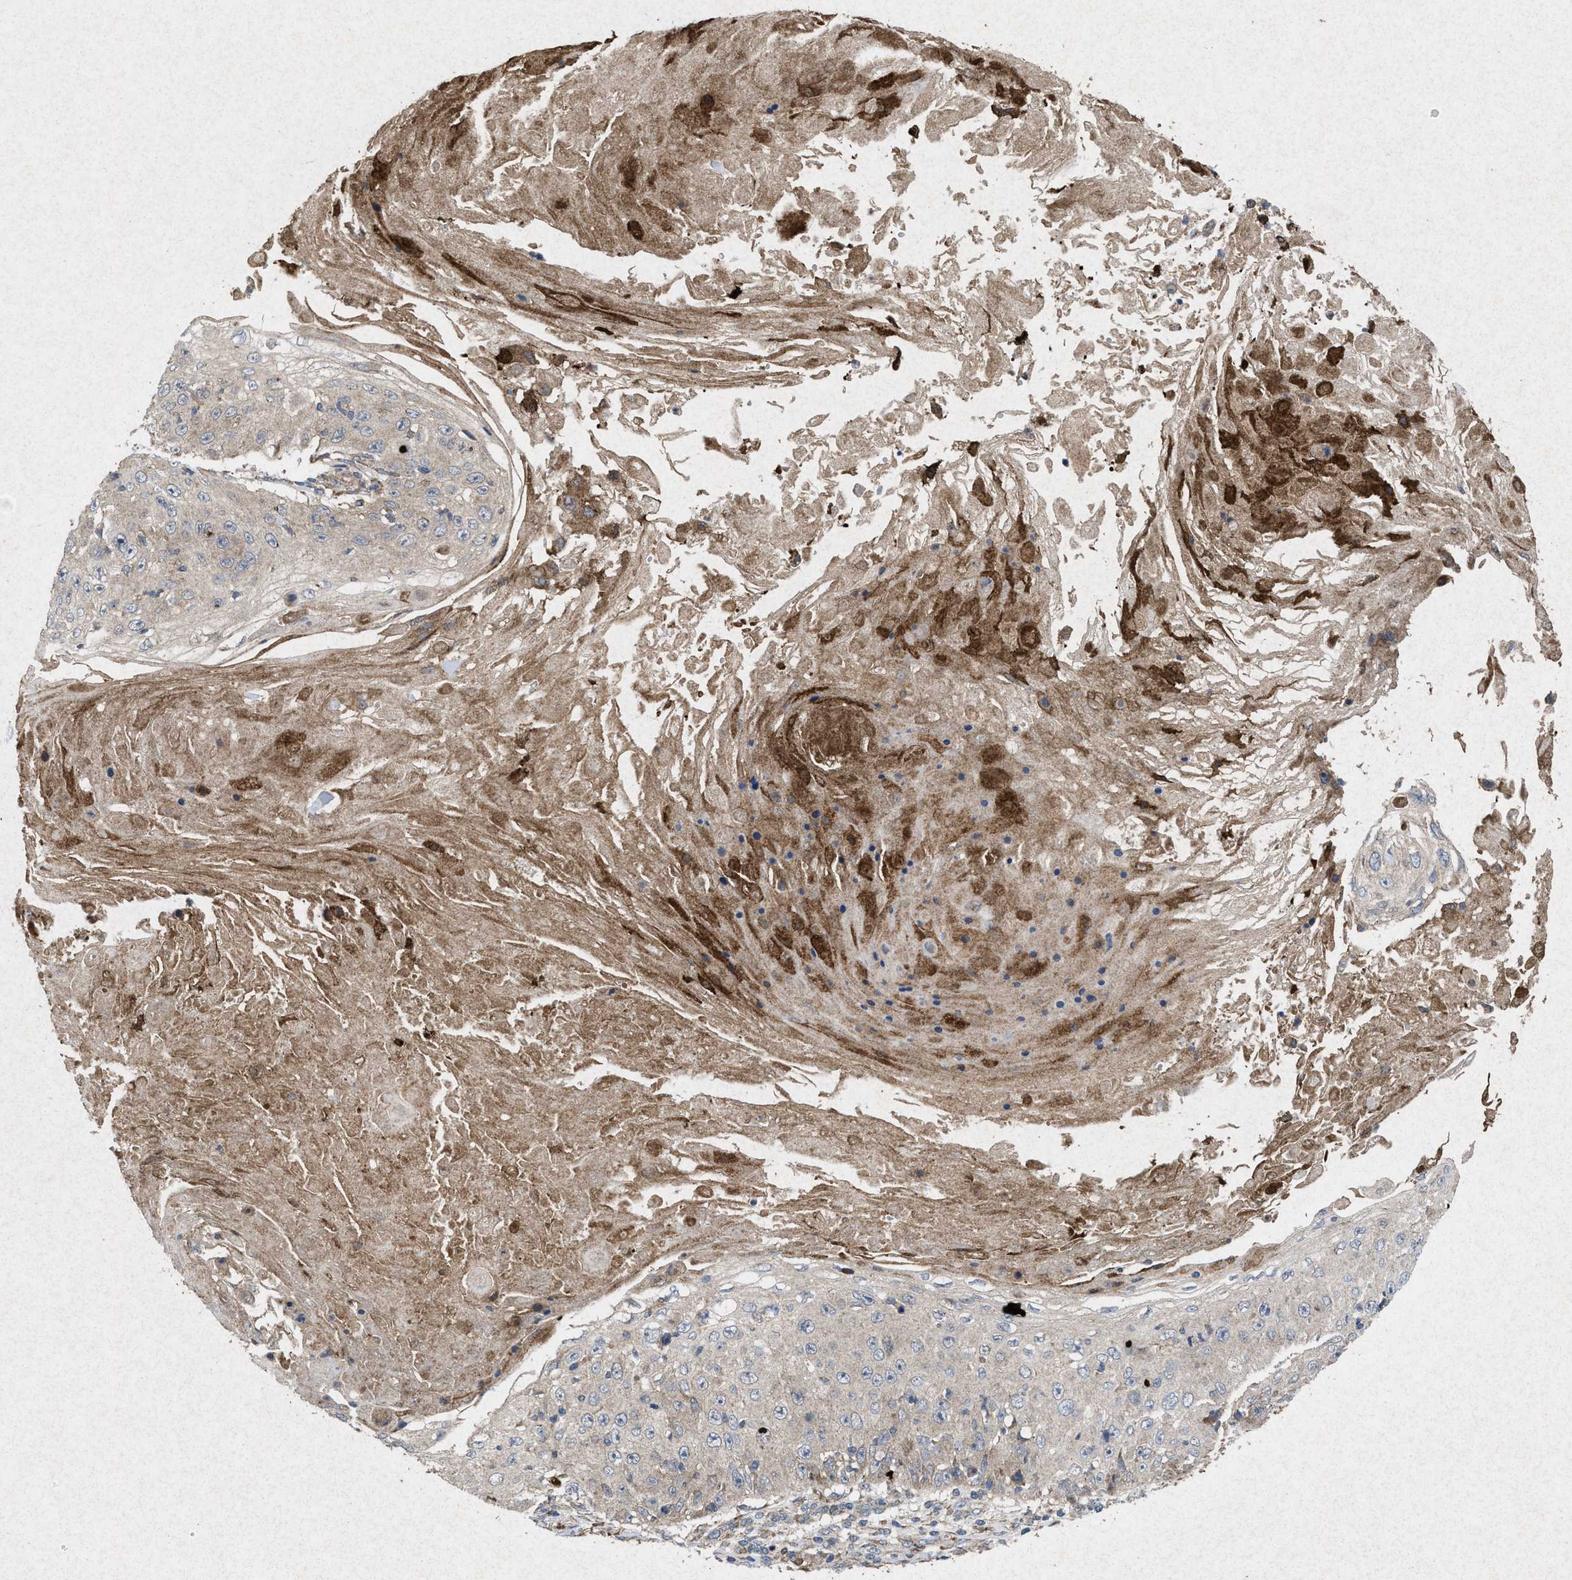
{"staining": {"intensity": "weak", "quantity": "<25%", "location": "cytoplasmic/membranous"}, "tissue": "skin cancer", "cell_type": "Tumor cells", "image_type": "cancer", "snomed": [{"axis": "morphology", "description": "Squamous cell carcinoma, NOS"}, {"axis": "topography", "description": "Skin"}], "caption": "IHC of skin cancer demonstrates no positivity in tumor cells.", "gene": "MSI2", "patient": {"sex": "male", "age": 86}}